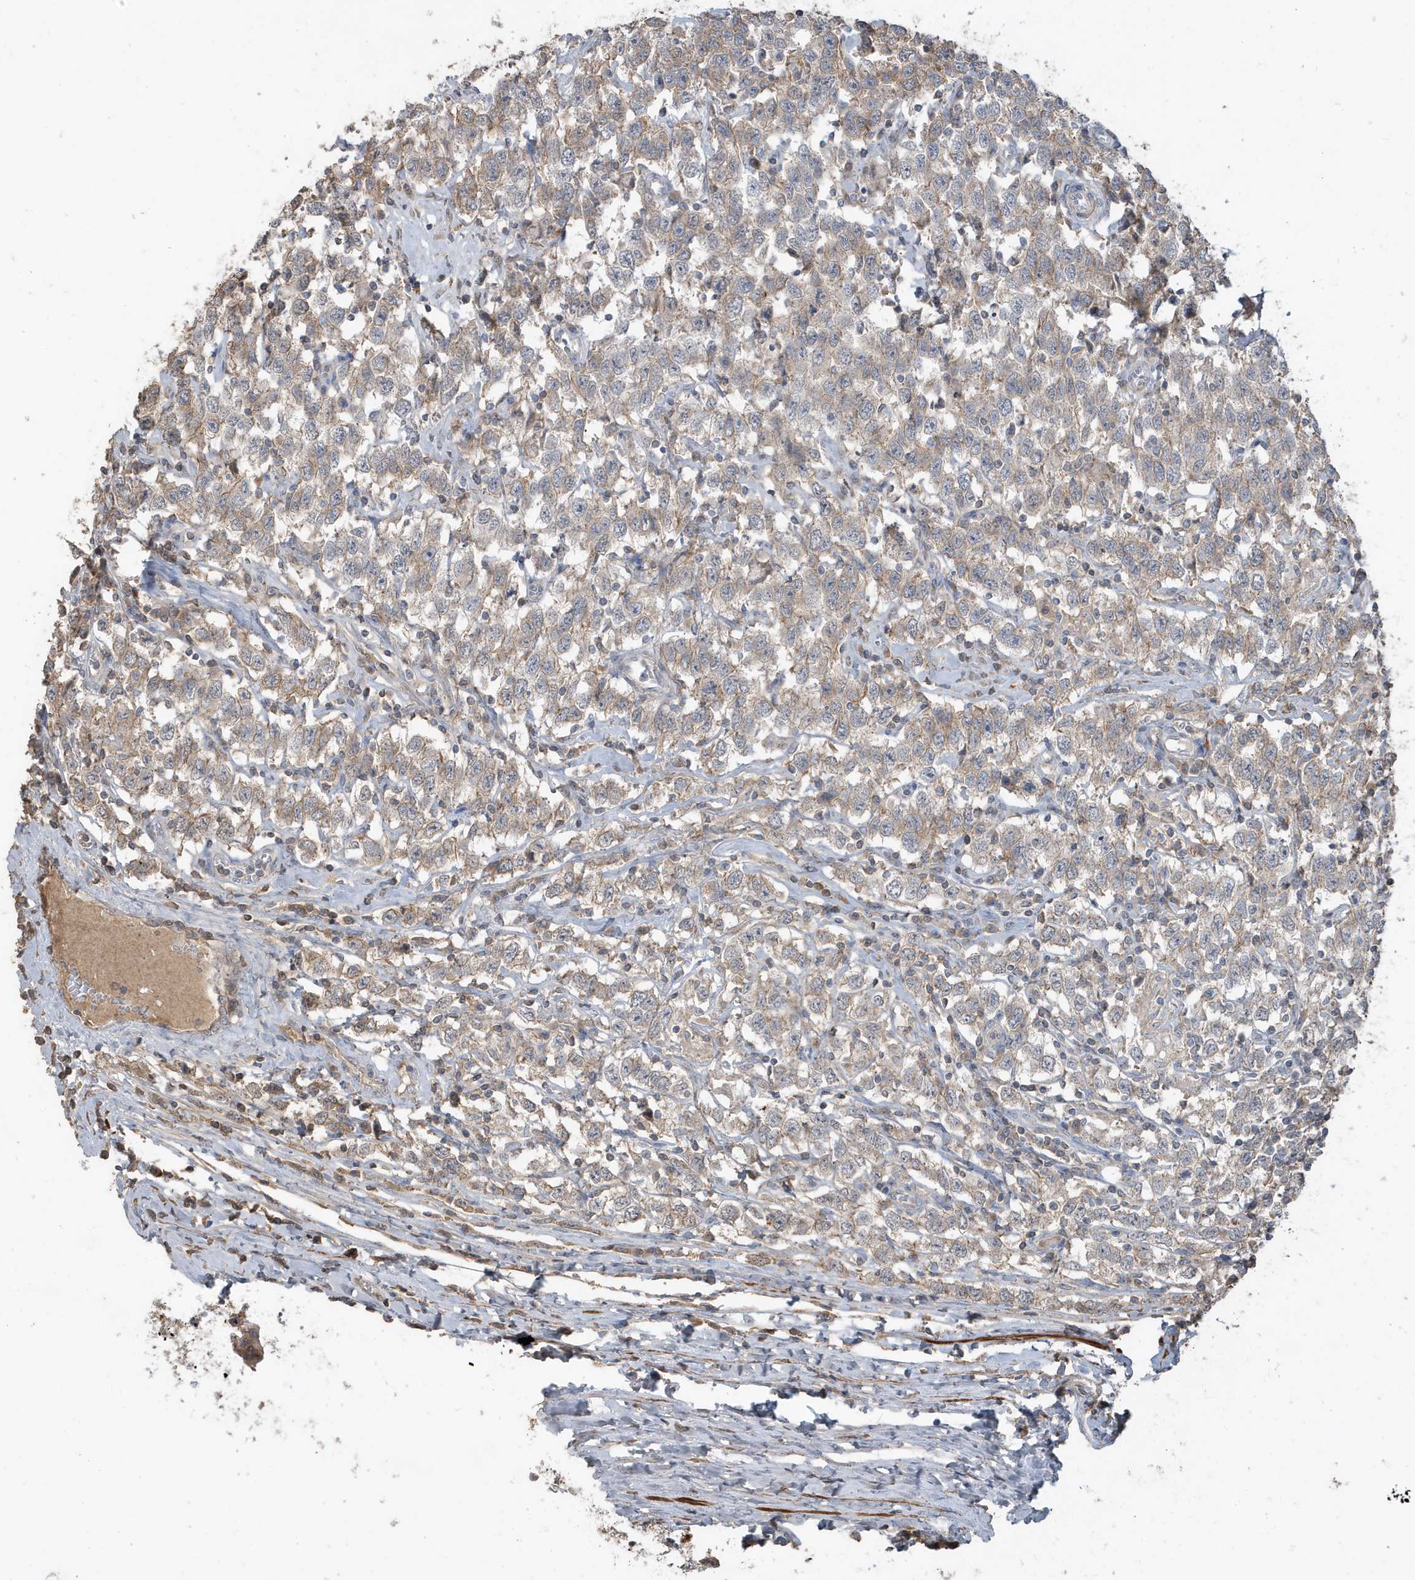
{"staining": {"intensity": "weak", "quantity": "25%-75%", "location": "cytoplasmic/membranous"}, "tissue": "testis cancer", "cell_type": "Tumor cells", "image_type": "cancer", "snomed": [{"axis": "morphology", "description": "Seminoma, NOS"}, {"axis": "topography", "description": "Testis"}], "caption": "There is low levels of weak cytoplasmic/membranous expression in tumor cells of seminoma (testis), as demonstrated by immunohistochemical staining (brown color).", "gene": "PRRT3", "patient": {"sex": "male", "age": 41}}